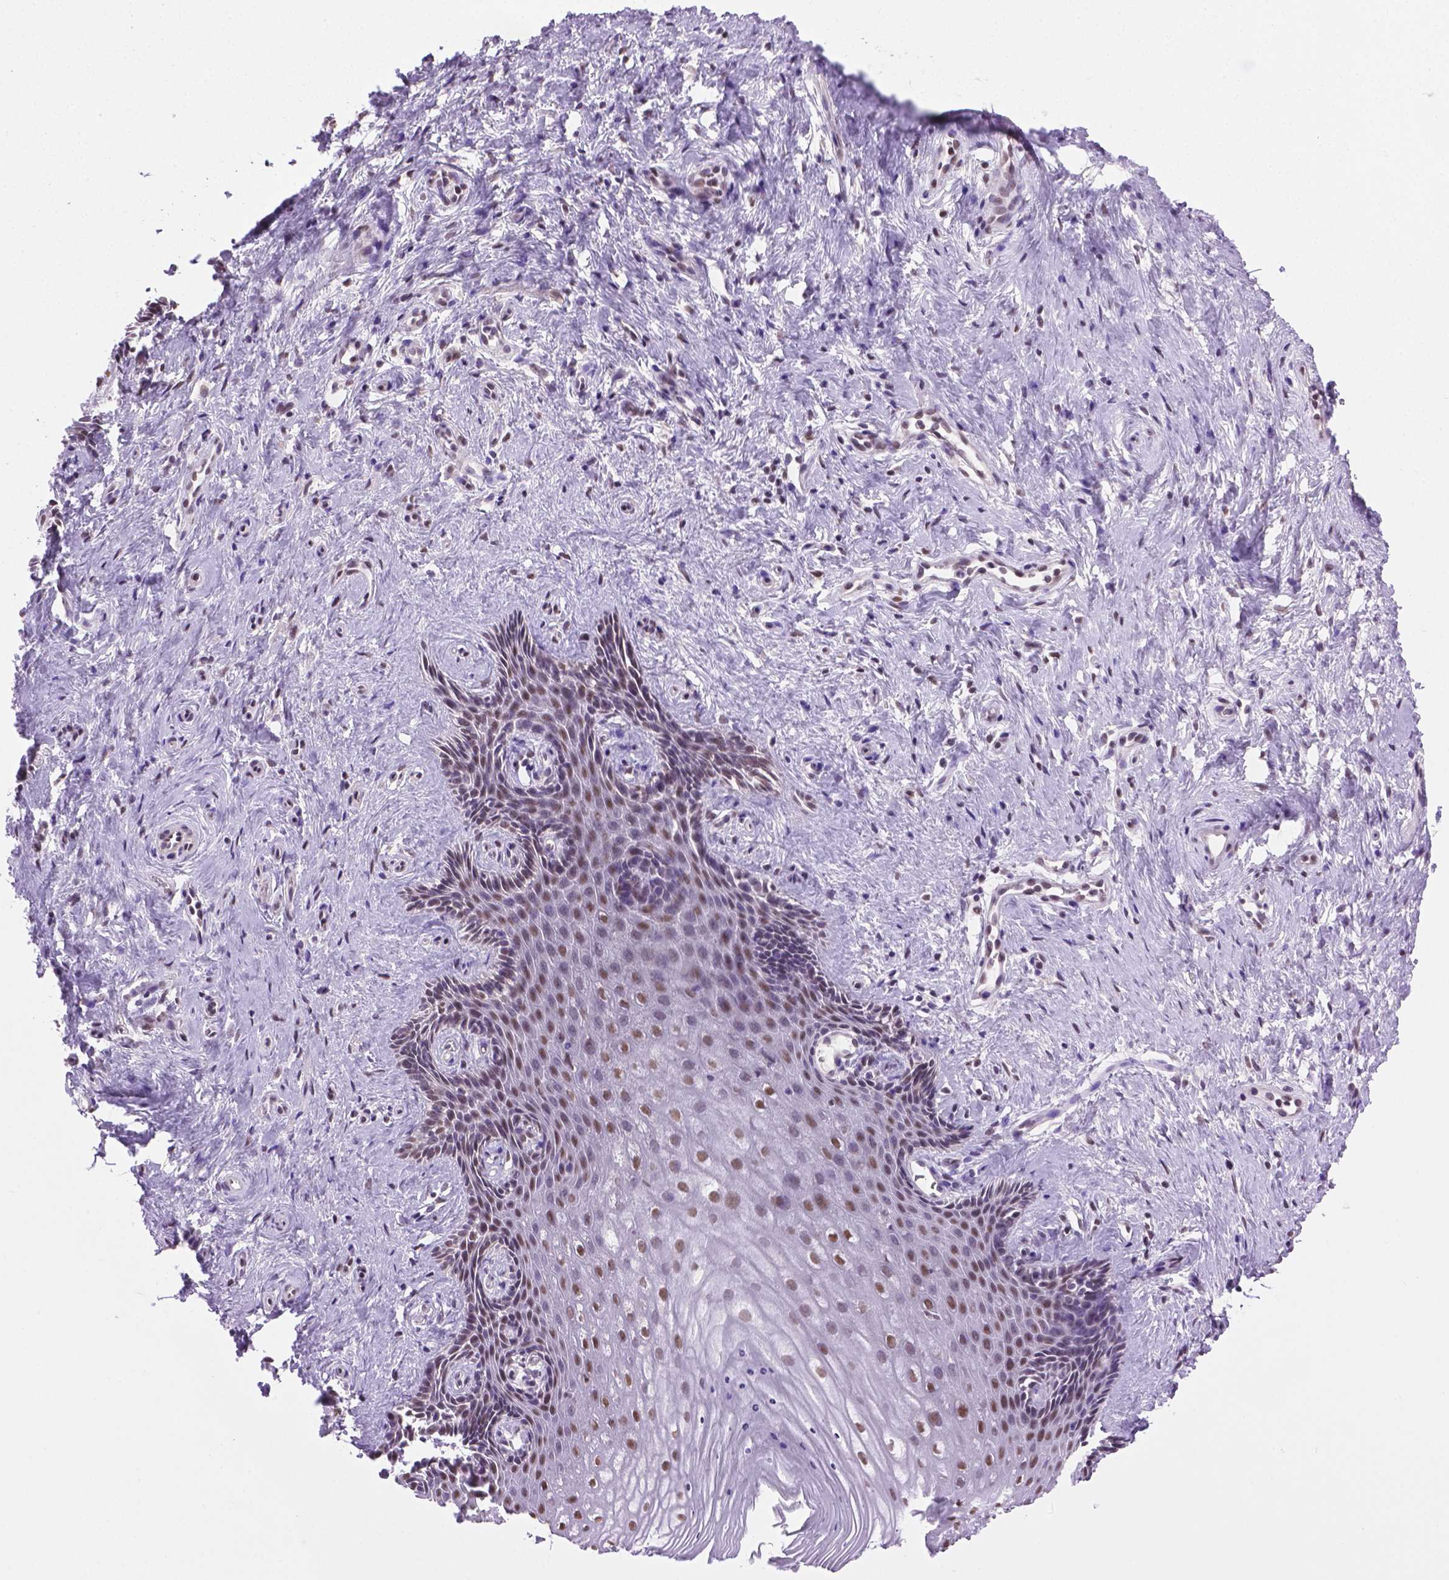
{"staining": {"intensity": "moderate", "quantity": "25%-75%", "location": "nuclear"}, "tissue": "vagina", "cell_type": "Squamous epithelial cells", "image_type": "normal", "snomed": [{"axis": "morphology", "description": "Normal tissue, NOS"}, {"axis": "topography", "description": "Vagina"}], "caption": "Human vagina stained for a protein (brown) exhibits moderate nuclear positive positivity in about 25%-75% of squamous epithelial cells.", "gene": "ABI2", "patient": {"sex": "female", "age": 42}}